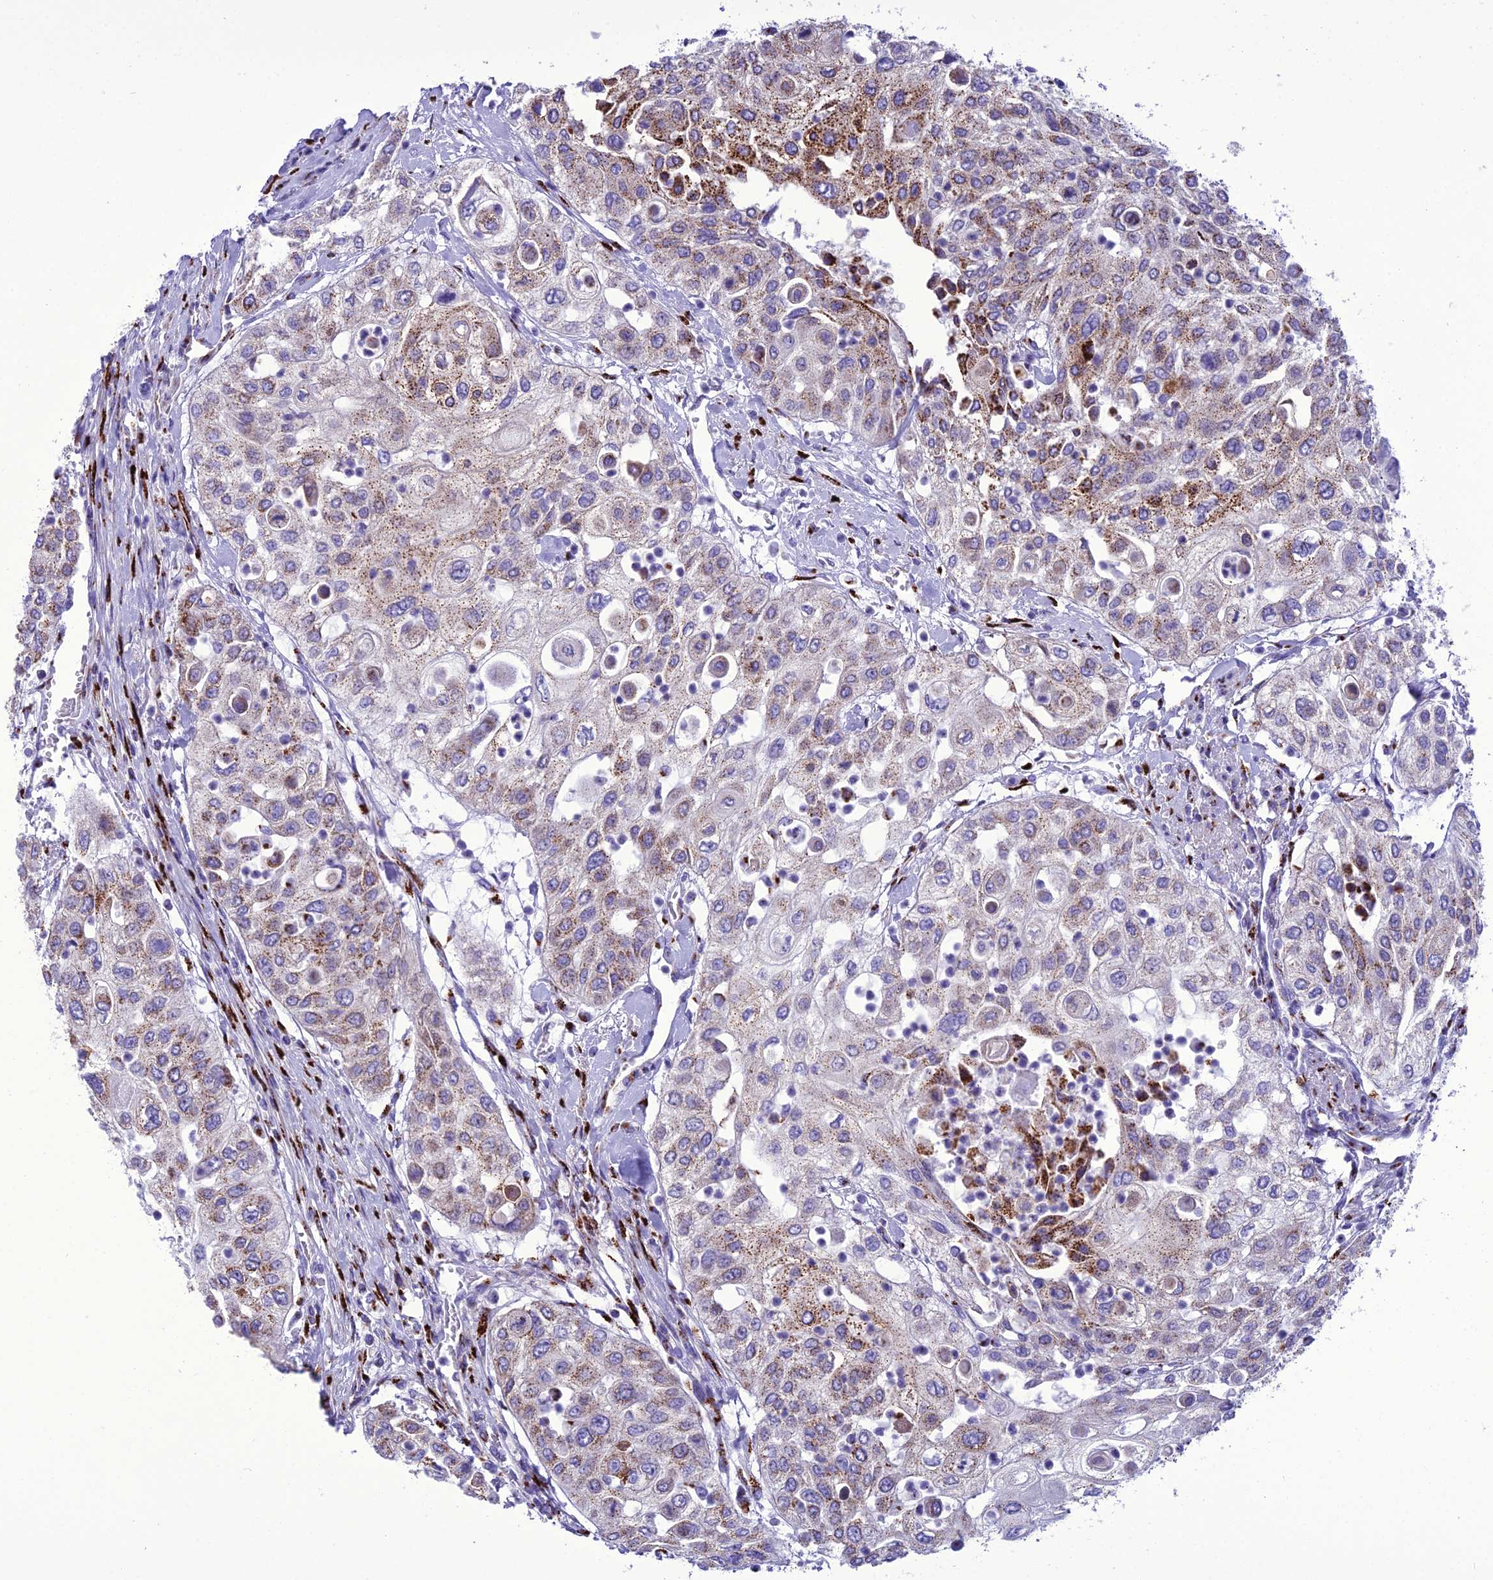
{"staining": {"intensity": "moderate", "quantity": ">75%", "location": "cytoplasmic/membranous"}, "tissue": "urothelial cancer", "cell_type": "Tumor cells", "image_type": "cancer", "snomed": [{"axis": "morphology", "description": "Urothelial carcinoma, High grade"}, {"axis": "topography", "description": "Urinary bladder"}], "caption": "This micrograph exhibits urothelial carcinoma (high-grade) stained with immunohistochemistry to label a protein in brown. The cytoplasmic/membranous of tumor cells show moderate positivity for the protein. Nuclei are counter-stained blue.", "gene": "GOLM2", "patient": {"sex": "female", "age": 79}}